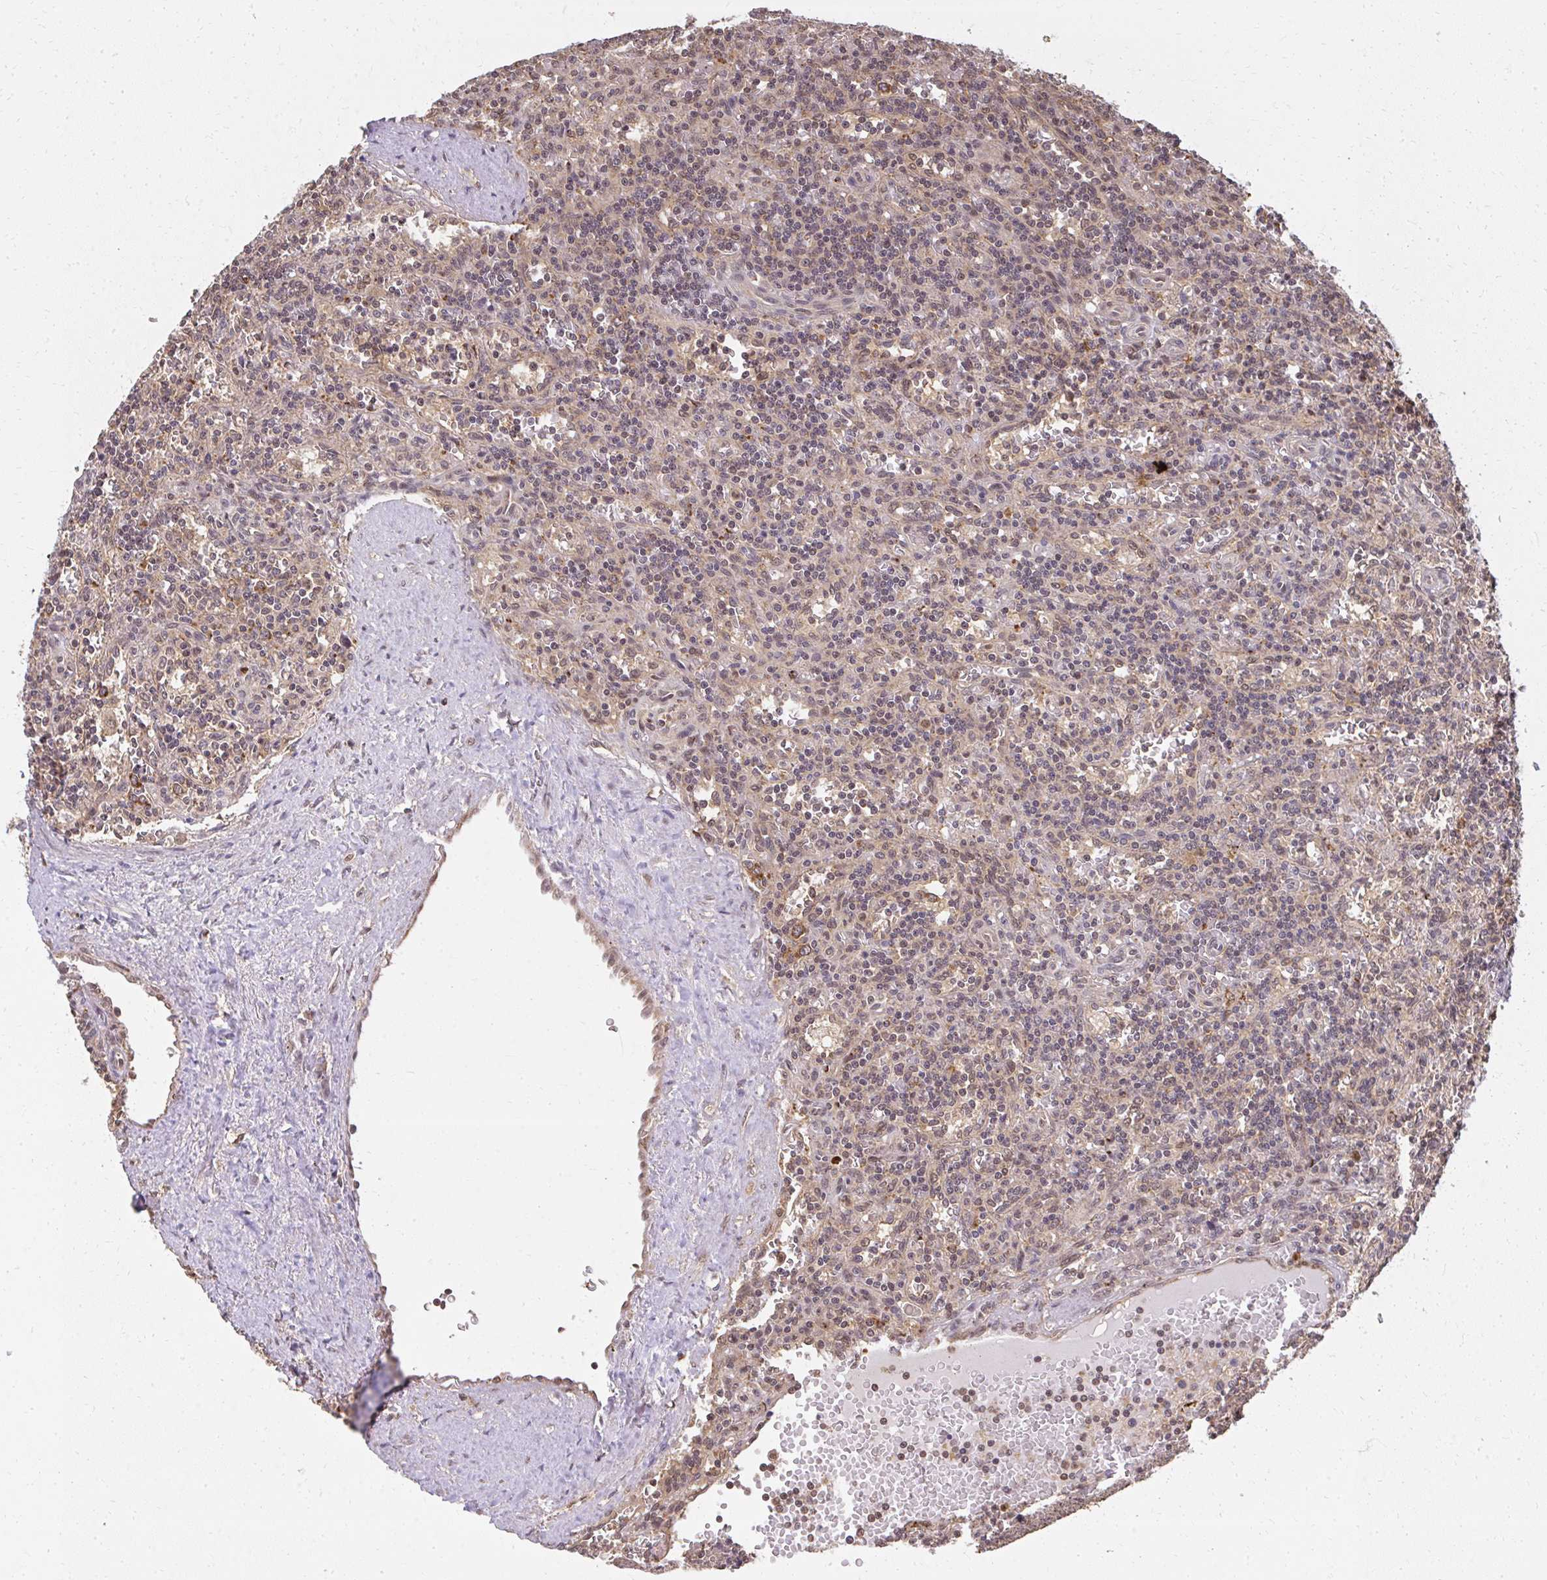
{"staining": {"intensity": "negative", "quantity": "none", "location": "none"}, "tissue": "lymphoma", "cell_type": "Tumor cells", "image_type": "cancer", "snomed": [{"axis": "morphology", "description": "Malignant lymphoma, non-Hodgkin's type, Low grade"}, {"axis": "topography", "description": "Spleen"}], "caption": "Immunohistochemistry of lymphoma reveals no expression in tumor cells. (DAB (3,3'-diaminobenzidine) immunohistochemistry, high magnification).", "gene": "LARS2", "patient": {"sex": "male", "age": 73}}